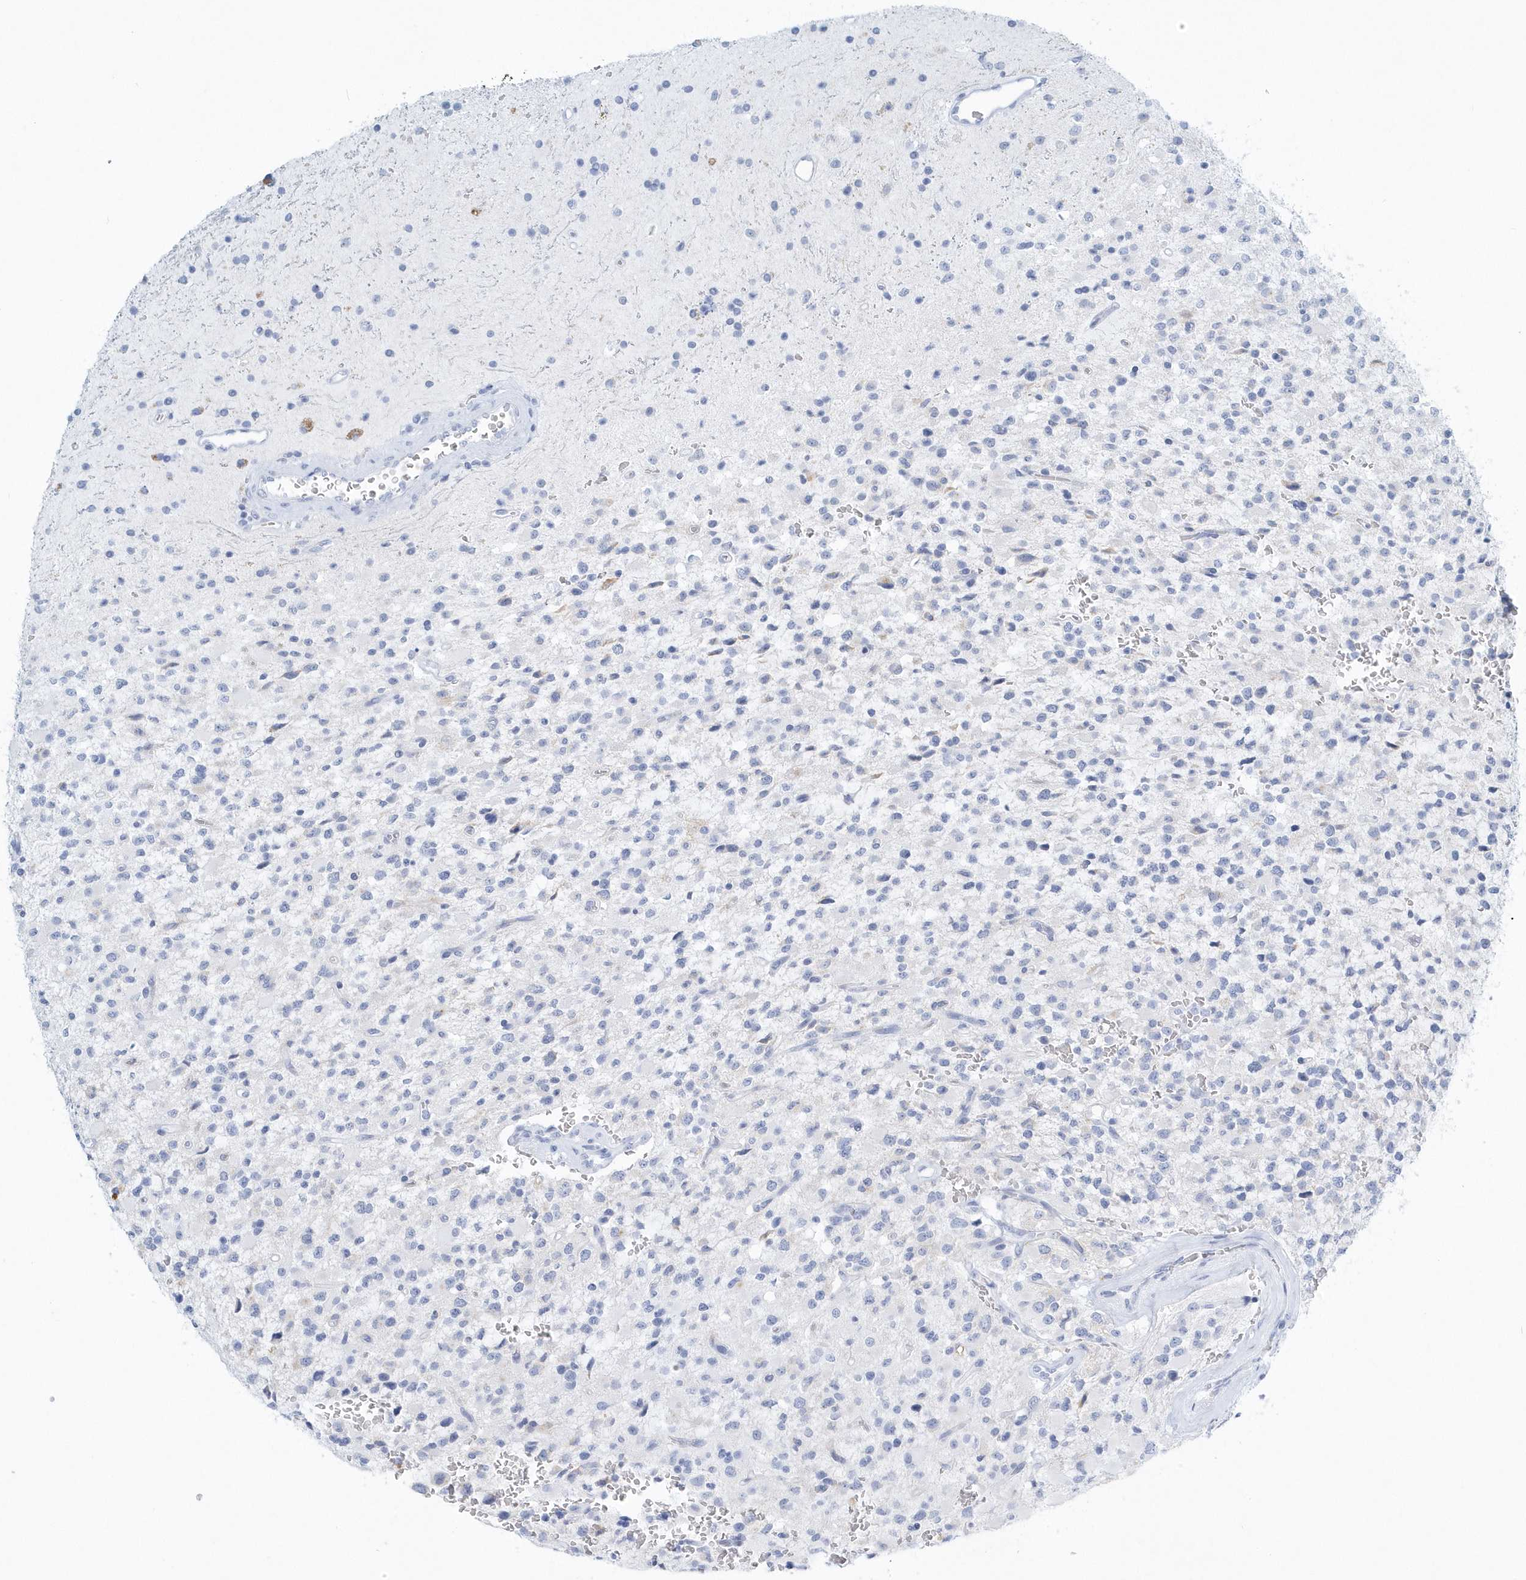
{"staining": {"intensity": "negative", "quantity": "none", "location": "none"}, "tissue": "glioma", "cell_type": "Tumor cells", "image_type": "cancer", "snomed": [{"axis": "morphology", "description": "Glioma, malignant, High grade"}, {"axis": "topography", "description": "Brain"}], "caption": "Photomicrograph shows no protein expression in tumor cells of high-grade glioma (malignant) tissue.", "gene": "PTPRO", "patient": {"sex": "male", "age": 34}}